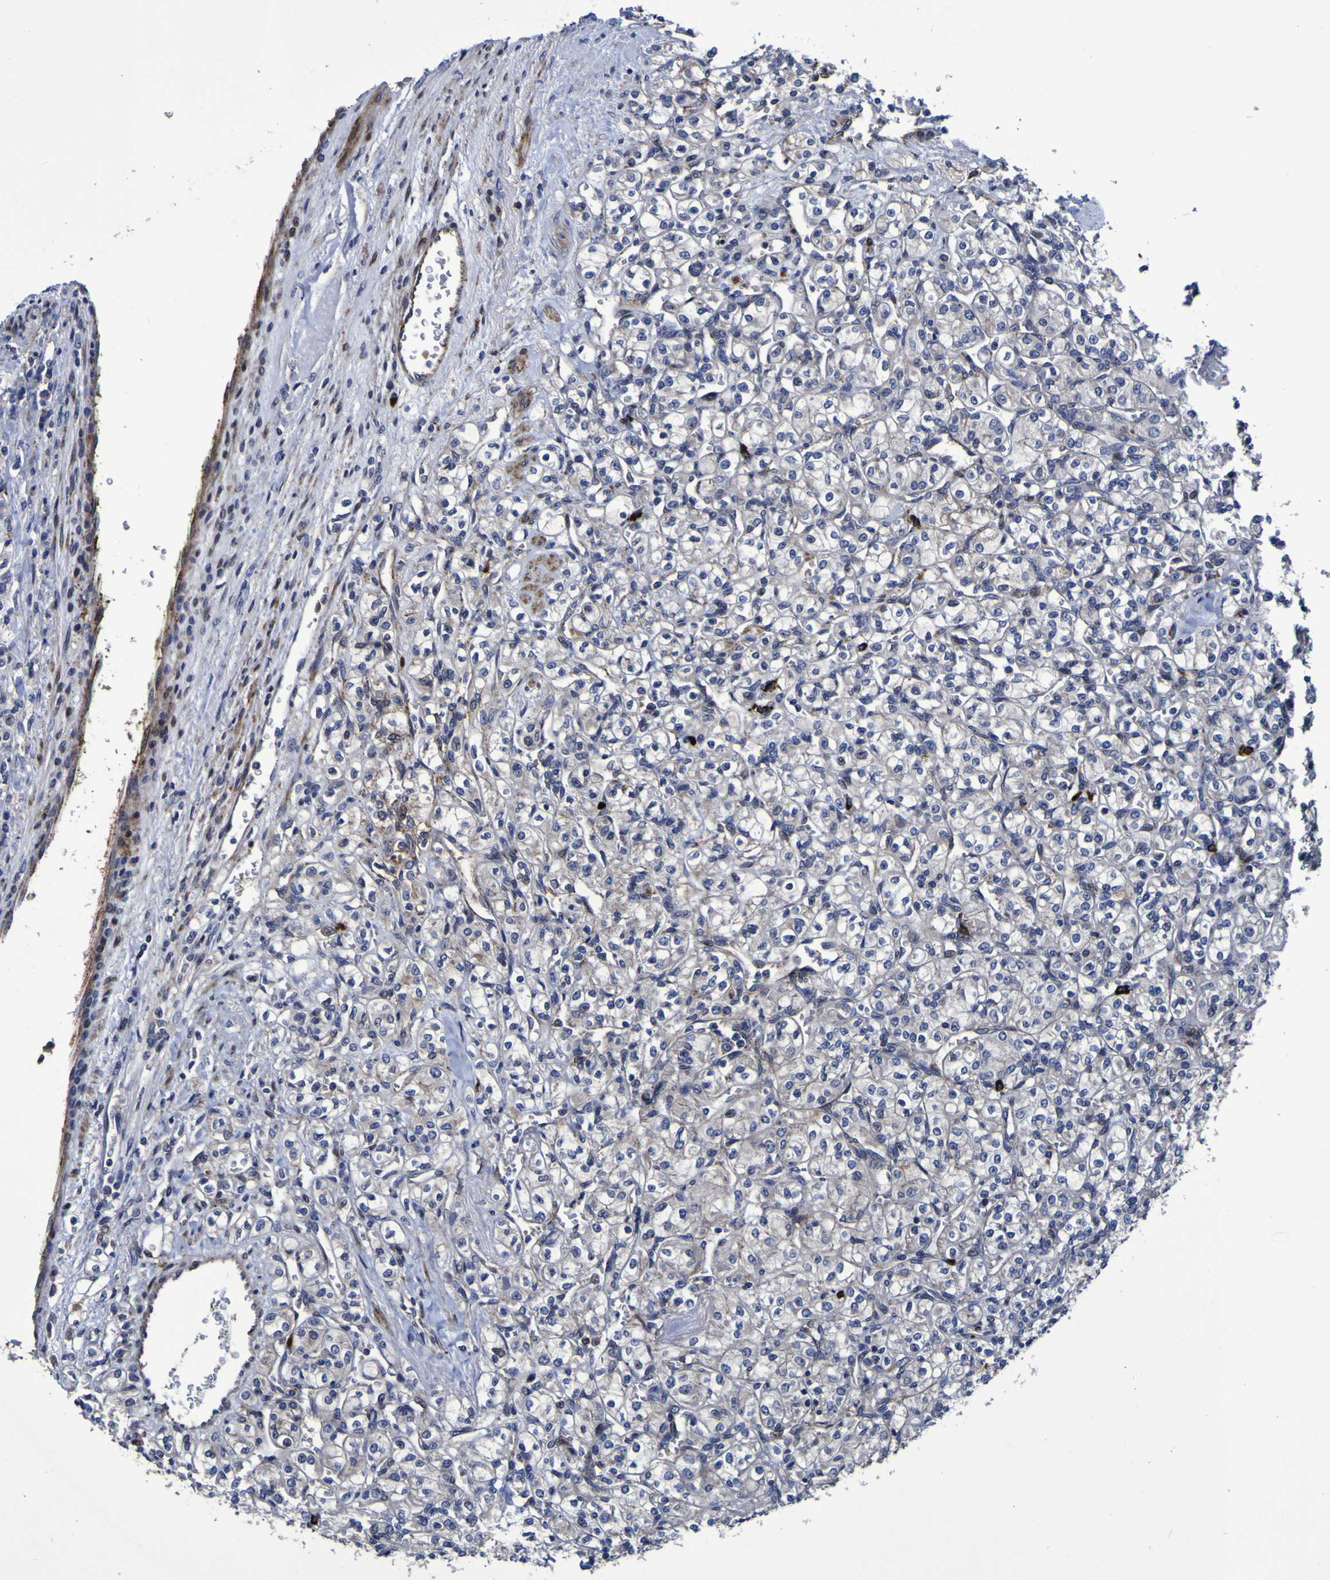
{"staining": {"intensity": "negative", "quantity": "none", "location": "none"}, "tissue": "renal cancer", "cell_type": "Tumor cells", "image_type": "cancer", "snomed": [{"axis": "morphology", "description": "Adenocarcinoma, NOS"}, {"axis": "topography", "description": "Kidney"}], "caption": "Immunohistochemistry micrograph of neoplastic tissue: human adenocarcinoma (renal) stained with DAB (3,3'-diaminobenzidine) exhibits no significant protein expression in tumor cells. Brightfield microscopy of immunohistochemistry stained with DAB (3,3'-diaminobenzidine) (brown) and hematoxylin (blue), captured at high magnification.", "gene": "MGLL", "patient": {"sex": "male", "age": 77}}